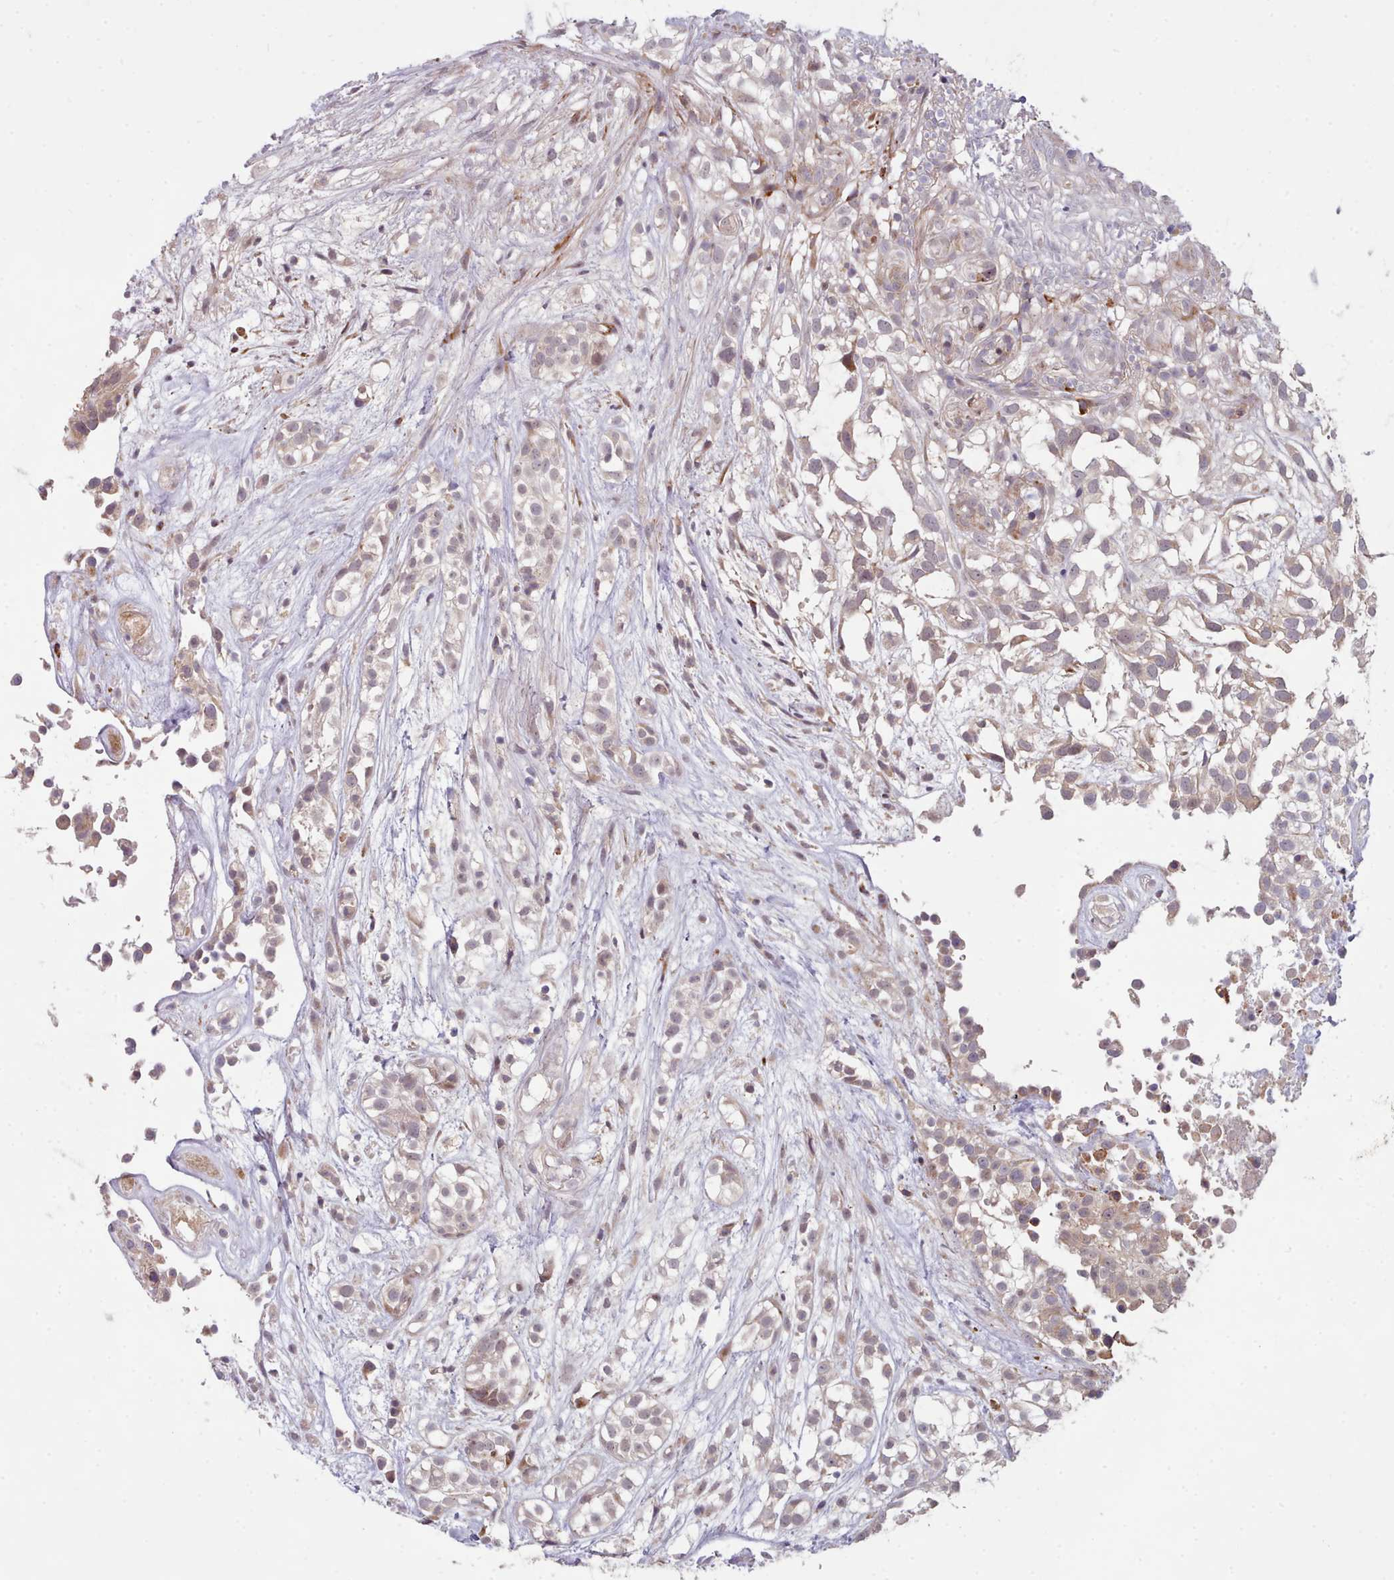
{"staining": {"intensity": "weak", "quantity": "25%-75%", "location": "cytoplasmic/membranous"}, "tissue": "urothelial cancer", "cell_type": "Tumor cells", "image_type": "cancer", "snomed": [{"axis": "morphology", "description": "Urothelial carcinoma, High grade"}, {"axis": "topography", "description": "Urinary bladder"}], "caption": "A histopathology image of human urothelial cancer stained for a protein exhibits weak cytoplasmic/membranous brown staining in tumor cells.", "gene": "TRIM26", "patient": {"sex": "male", "age": 56}}